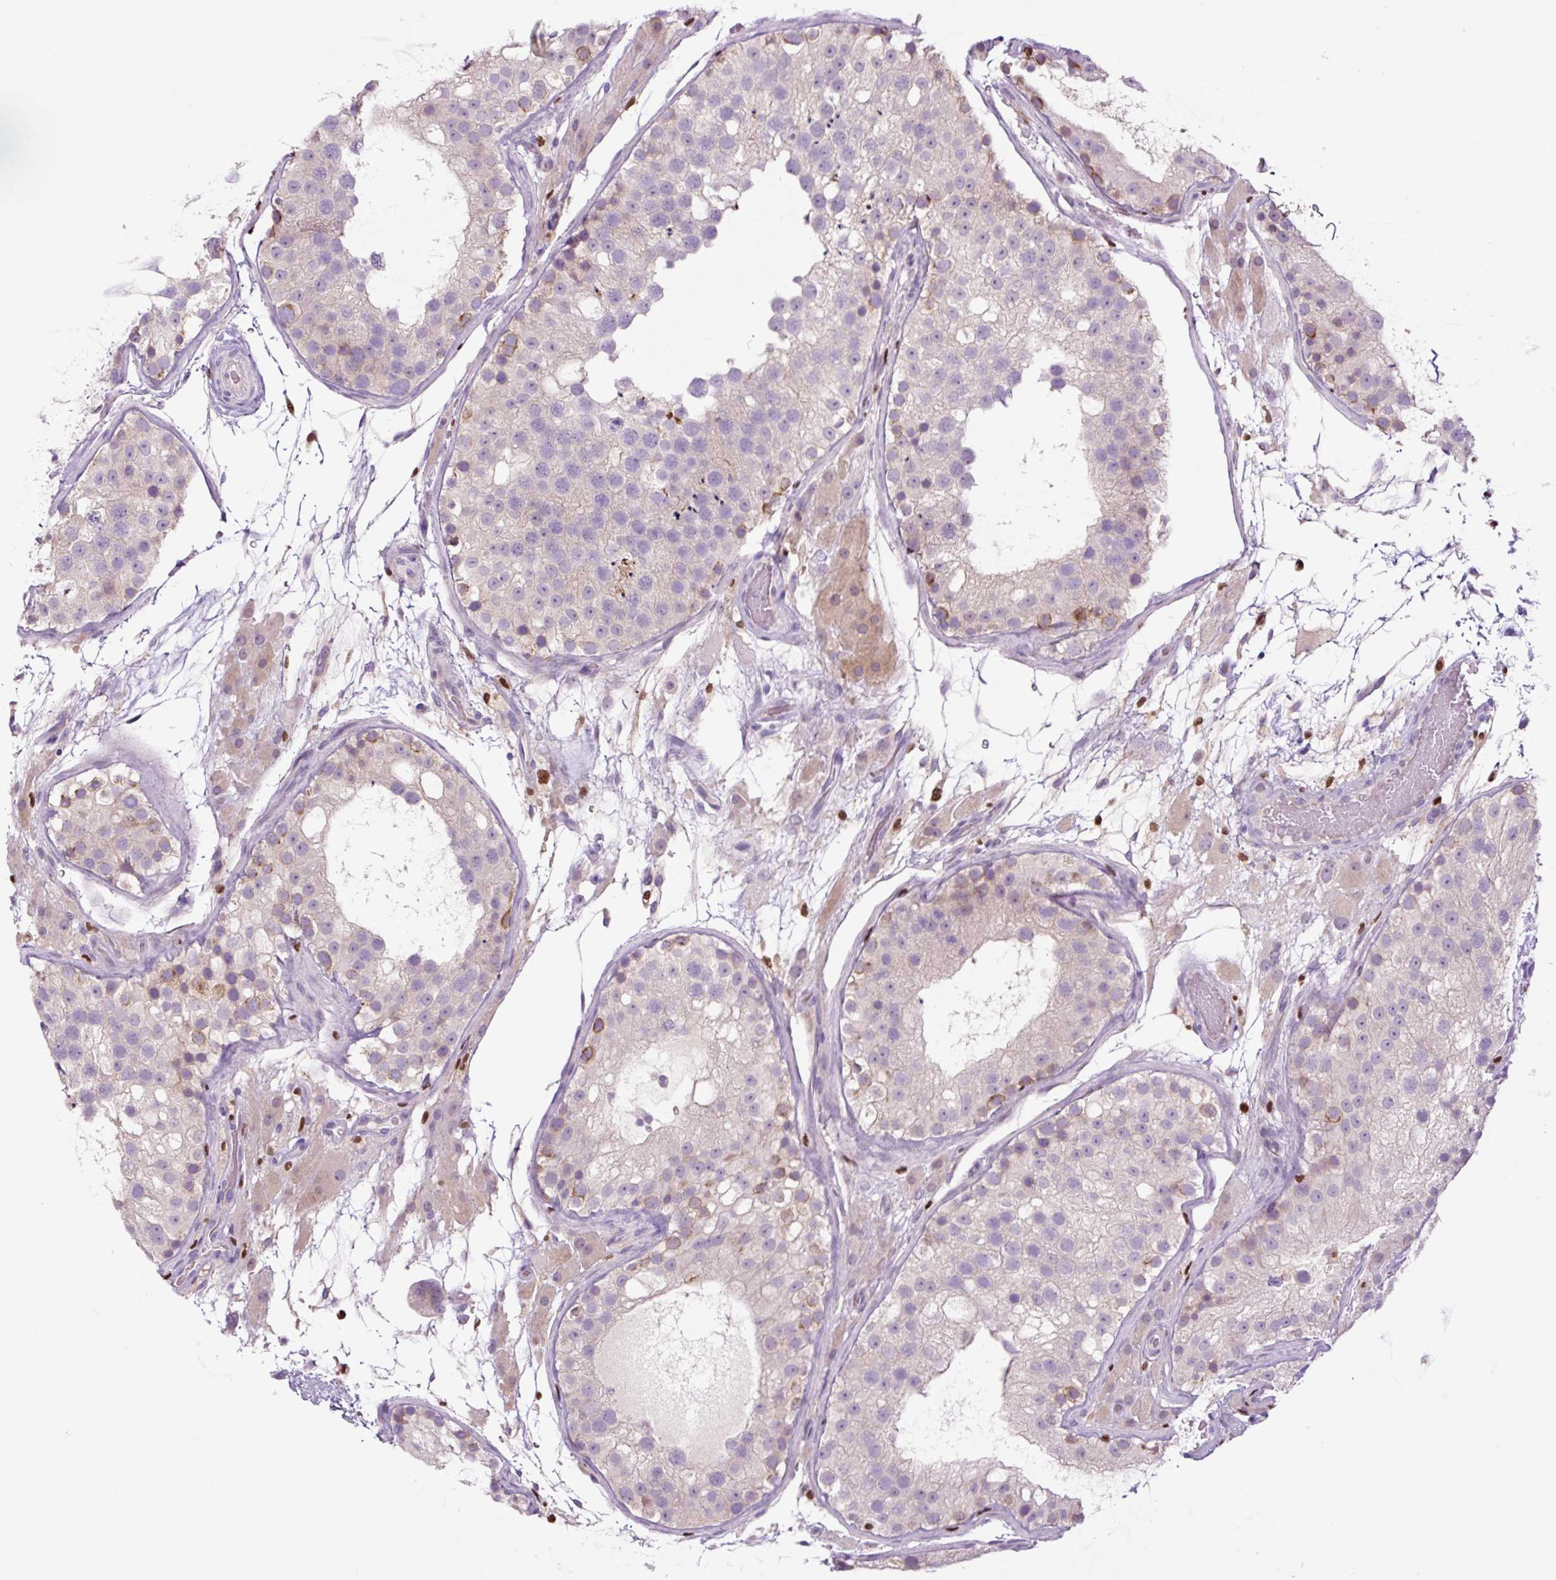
{"staining": {"intensity": "weak", "quantity": "<25%", "location": "cytoplasmic/membranous"}, "tissue": "testis", "cell_type": "Cells in seminiferous ducts", "image_type": "normal", "snomed": [{"axis": "morphology", "description": "Normal tissue, NOS"}, {"axis": "topography", "description": "Testis"}], "caption": "An immunohistochemistry (IHC) micrograph of benign testis is shown. There is no staining in cells in seminiferous ducts of testis. (Brightfield microscopy of DAB immunohistochemistry at high magnification).", "gene": "SPI1", "patient": {"sex": "male", "age": 26}}